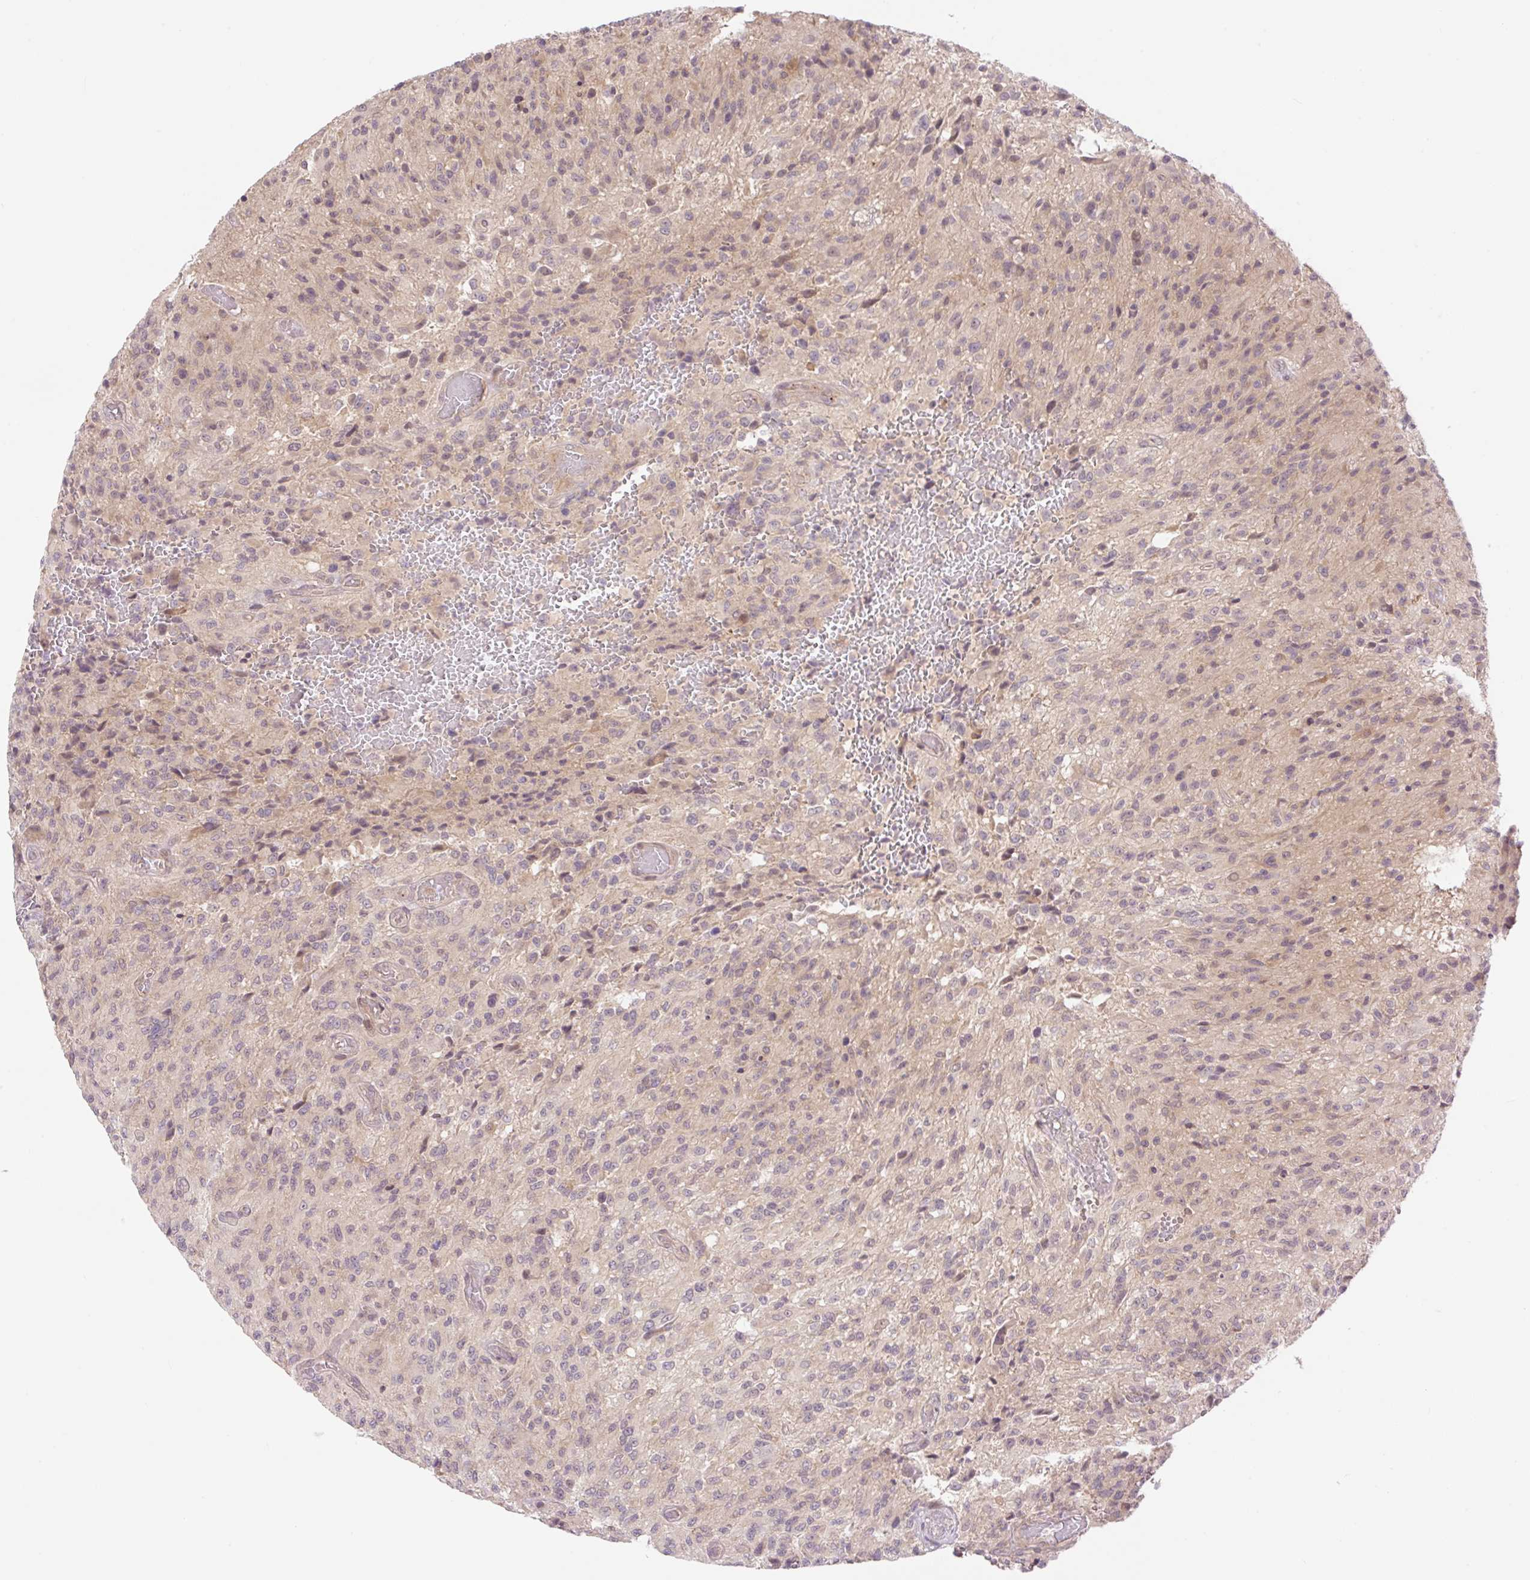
{"staining": {"intensity": "weak", "quantity": "<25%", "location": "cytoplasmic/membranous,nuclear"}, "tissue": "glioma", "cell_type": "Tumor cells", "image_type": "cancer", "snomed": [{"axis": "morphology", "description": "Normal tissue, NOS"}, {"axis": "morphology", "description": "Glioma, malignant, High grade"}, {"axis": "topography", "description": "Cerebral cortex"}], "caption": "DAB (3,3'-diaminobenzidine) immunohistochemical staining of human glioma shows no significant expression in tumor cells.", "gene": "VPS25", "patient": {"sex": "male", "age": 56}}